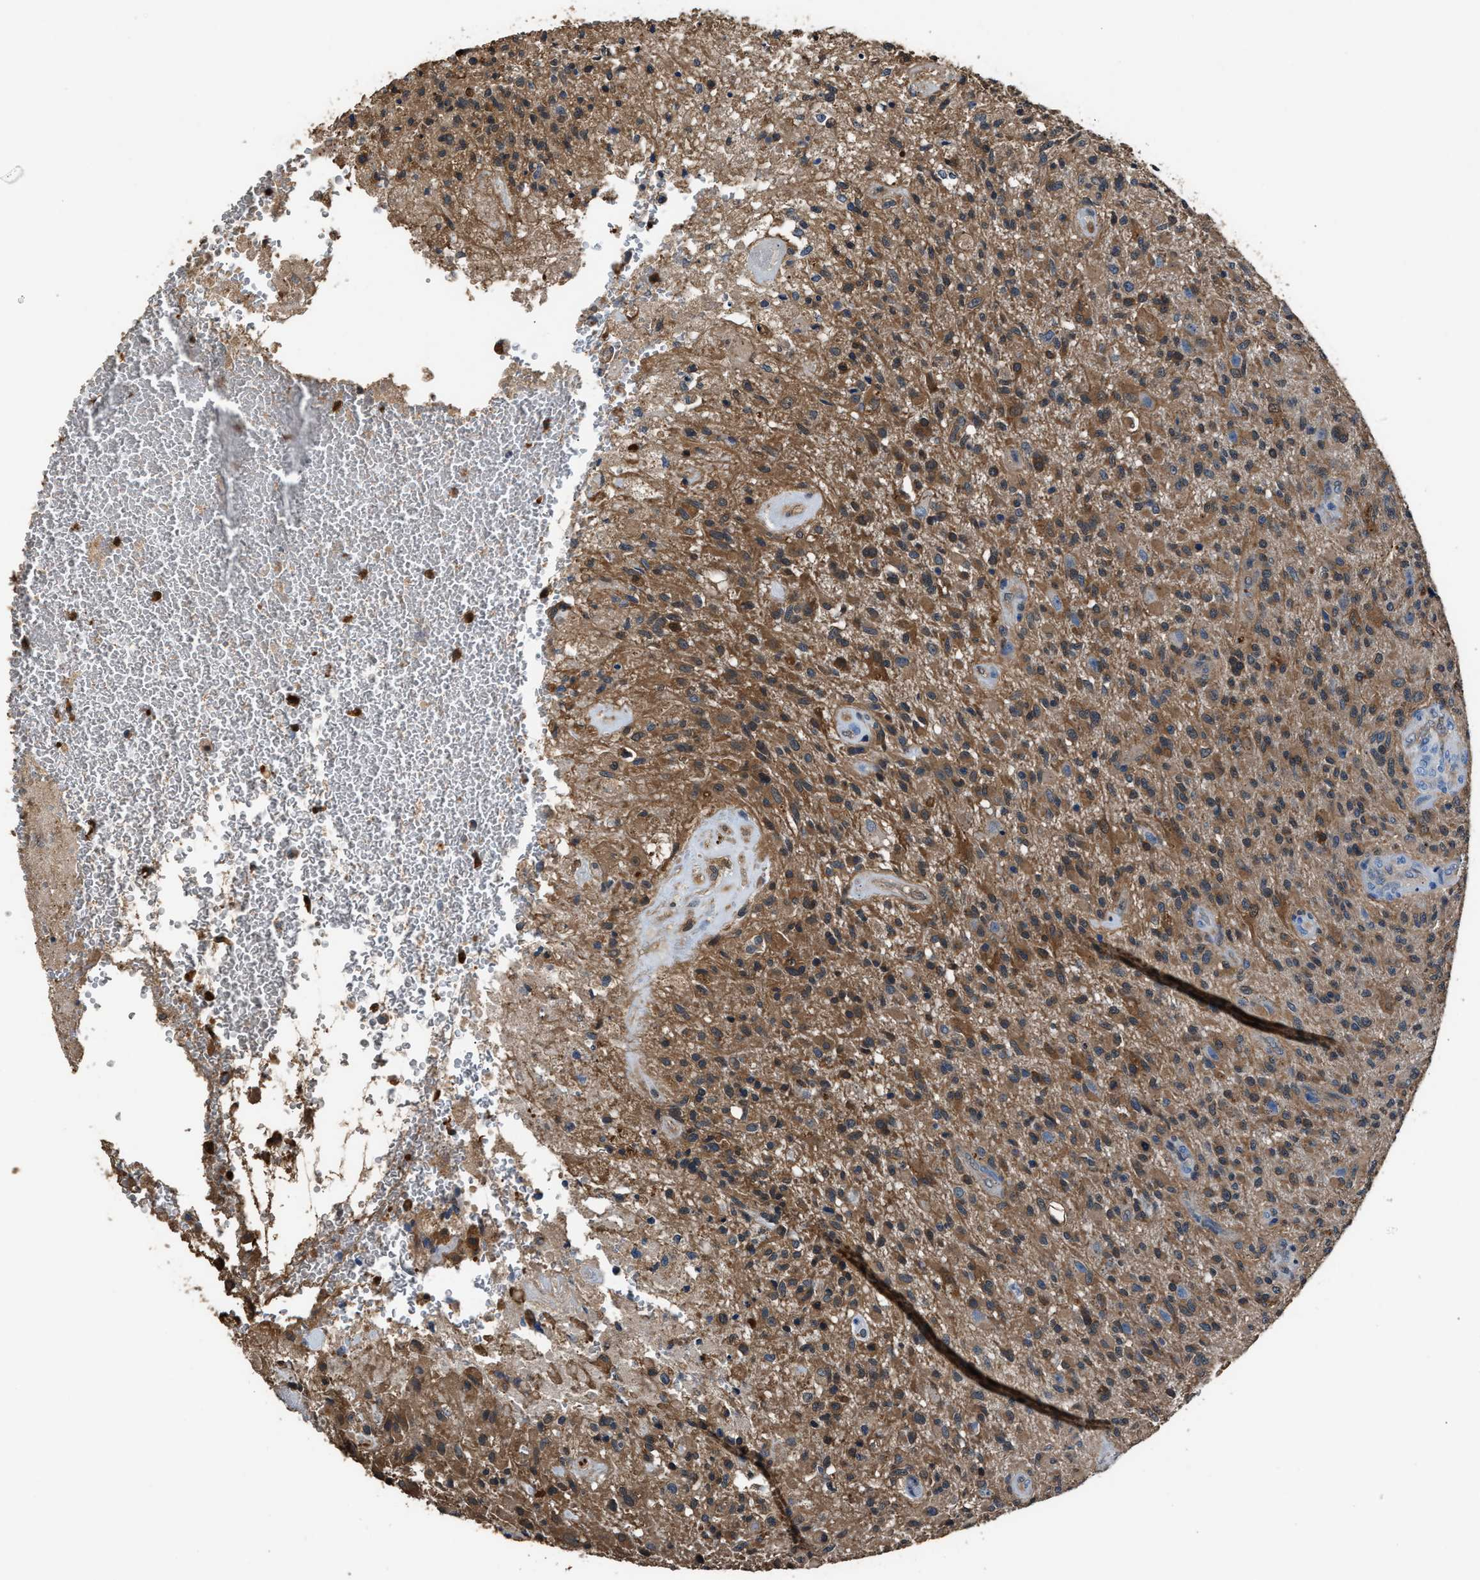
{"staining": {"intensity": "moderate", "quantity": ">75%", "location": "cytoplasmic/membranous"}, "tissue": "glioma", "cell_type": "Tumor cells", "image_type": "cancer", "snomed": [{"axis": "morphology", "description": "Glioma, malignant, High grade"}, {"axis": "topography", "description": "Brain"}], "caption": "High-power microscopy captured an IHC photomicrograph of glioma, revealing moderate cytoplasmic/membranous expression in approximately >75% of tumor cells.", "gene": "GSTP1", "patient": {"sex": "male", "age": 71}}